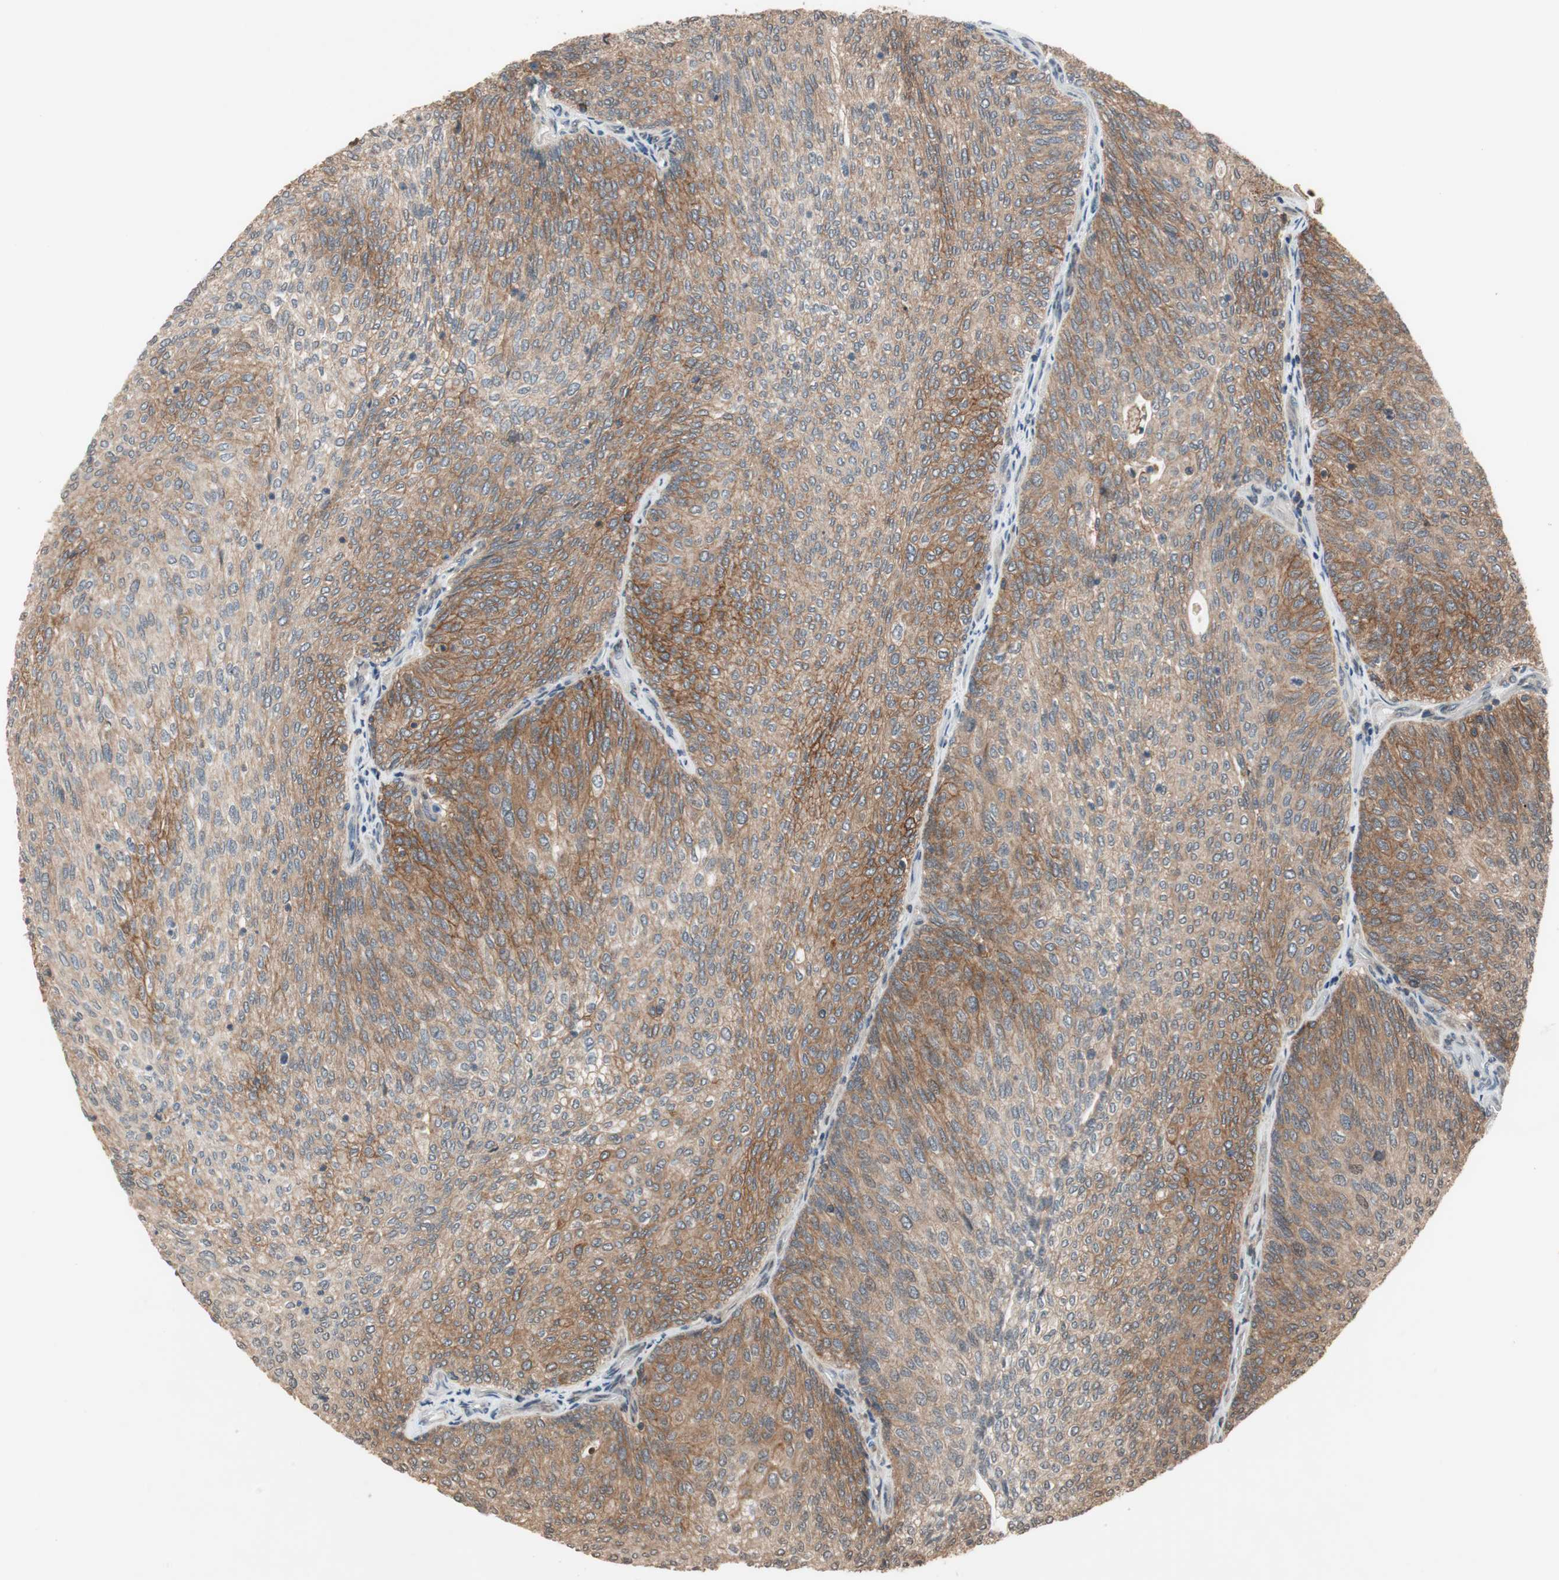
{"staining": {"intensity": "moderate", "quantity": ">75%", "location": "cytoplasmic/membranous"}, "tissue": "urothelial cancer", "cell_type": "Tumor cells", "image_type": "cancer", "snomed": [{"axis": "morphology", "description": "Urothelial carcinoma, Low grade"}, {"axis": "topography", "description": "Urinary bladder"}], "caption": "The immunohistochemical stain highlights moderate cytoplasmic/membranous expression in tumor cells of urothelial carcinoma (low-grade) tissue.", "gene": "TMEM230", "patient": {"sex": "female", "age": 79}}